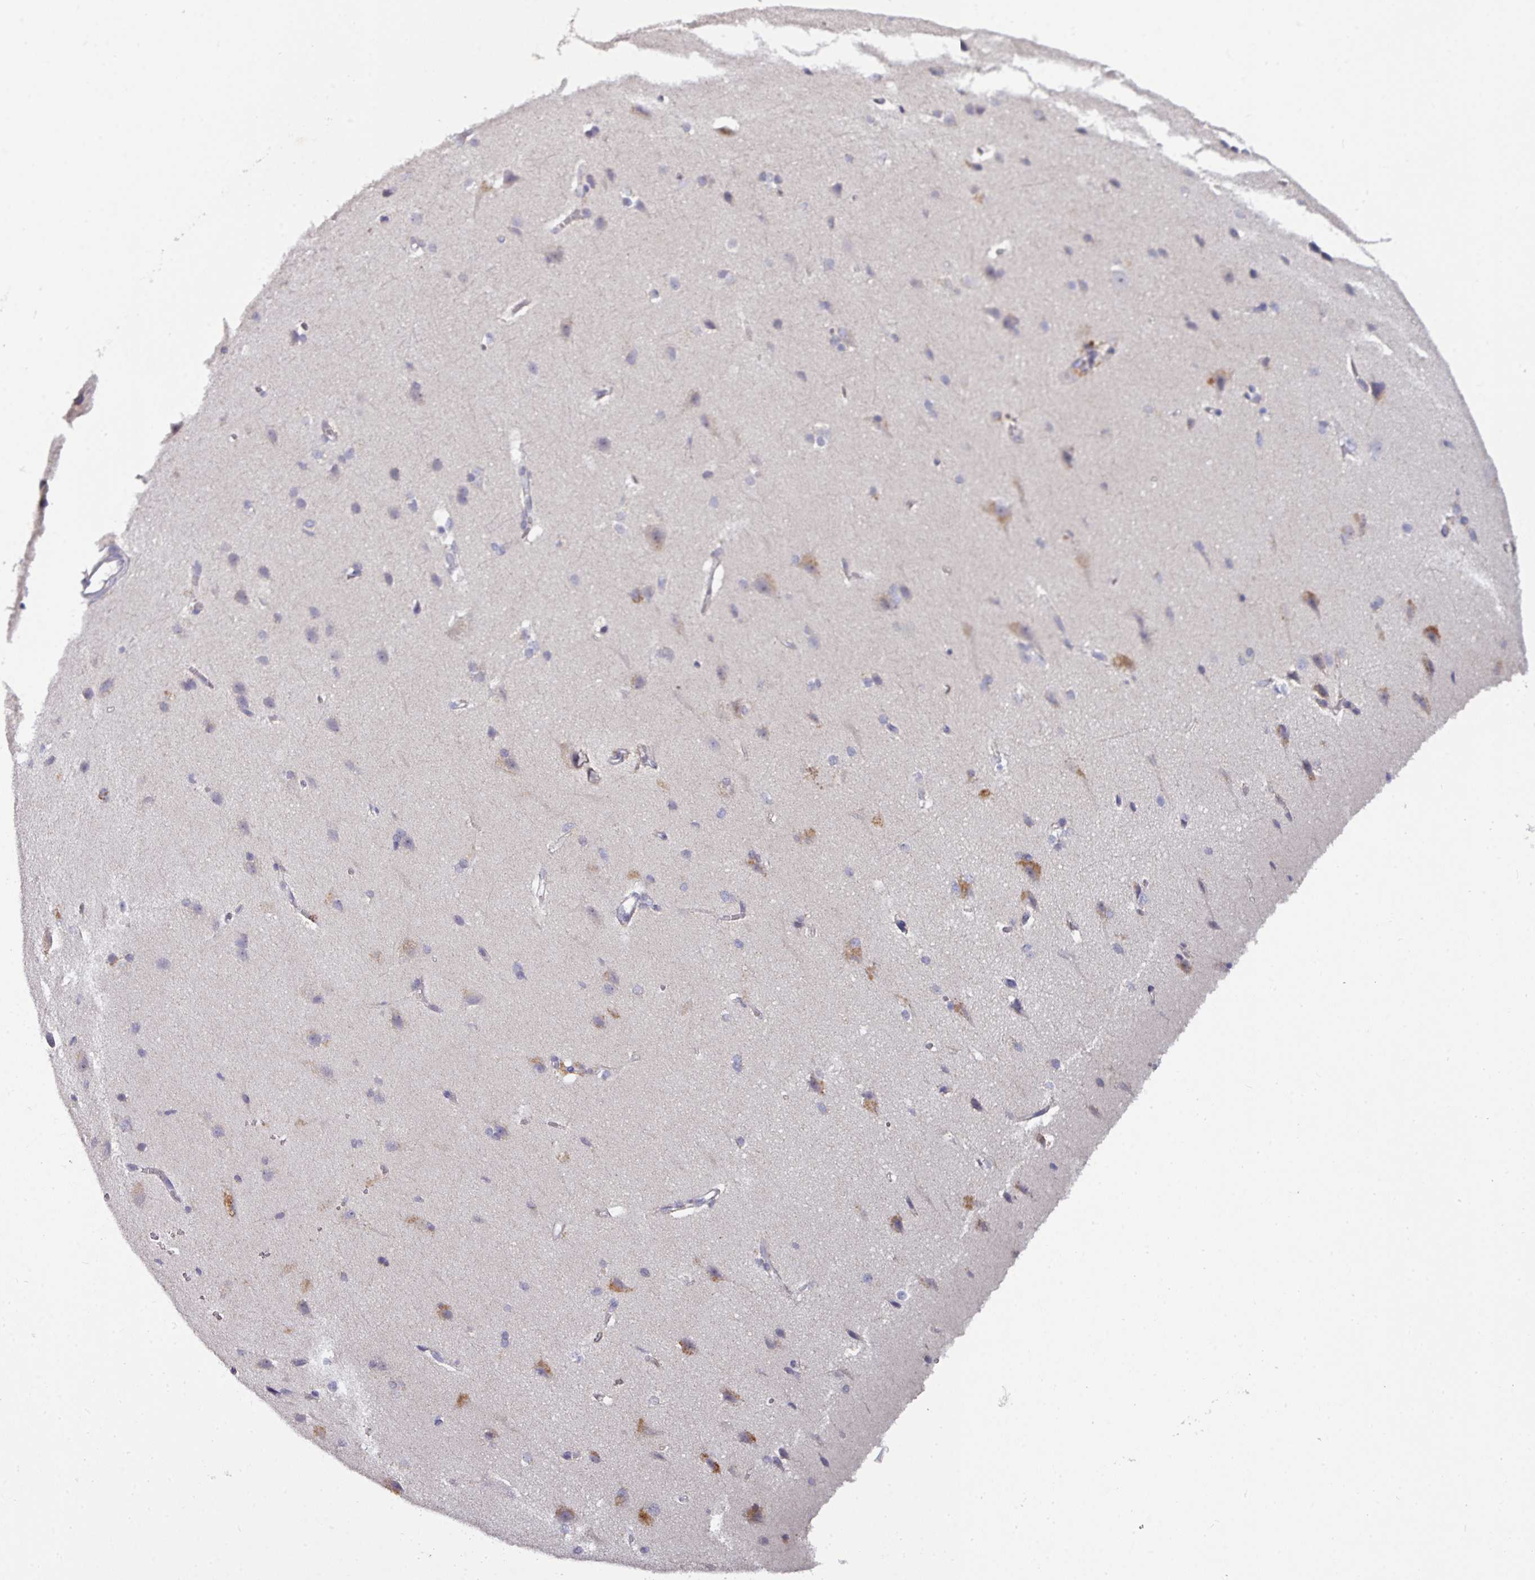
{"staining": {"intensity": "negative", "quantity": "none", "location": "none"}, "tissue": "cerebral cortex", "cell_type": "Endothelial cells", "image_type": "normal", "snomed": [{"axis": "morphology", "description": "Normal tissue, NOS"}, {"axis": "topography", "description": "Cerebral cortex"}], "caption": "Immunohistochemistry photomicrograph of normal cerebral cortex: human cerebral cortex stained with DAB reveals no significant protein positivity in endothelial cells.", "gene": "AEBP2", "patient": {"sex": "male", "age": 37}}